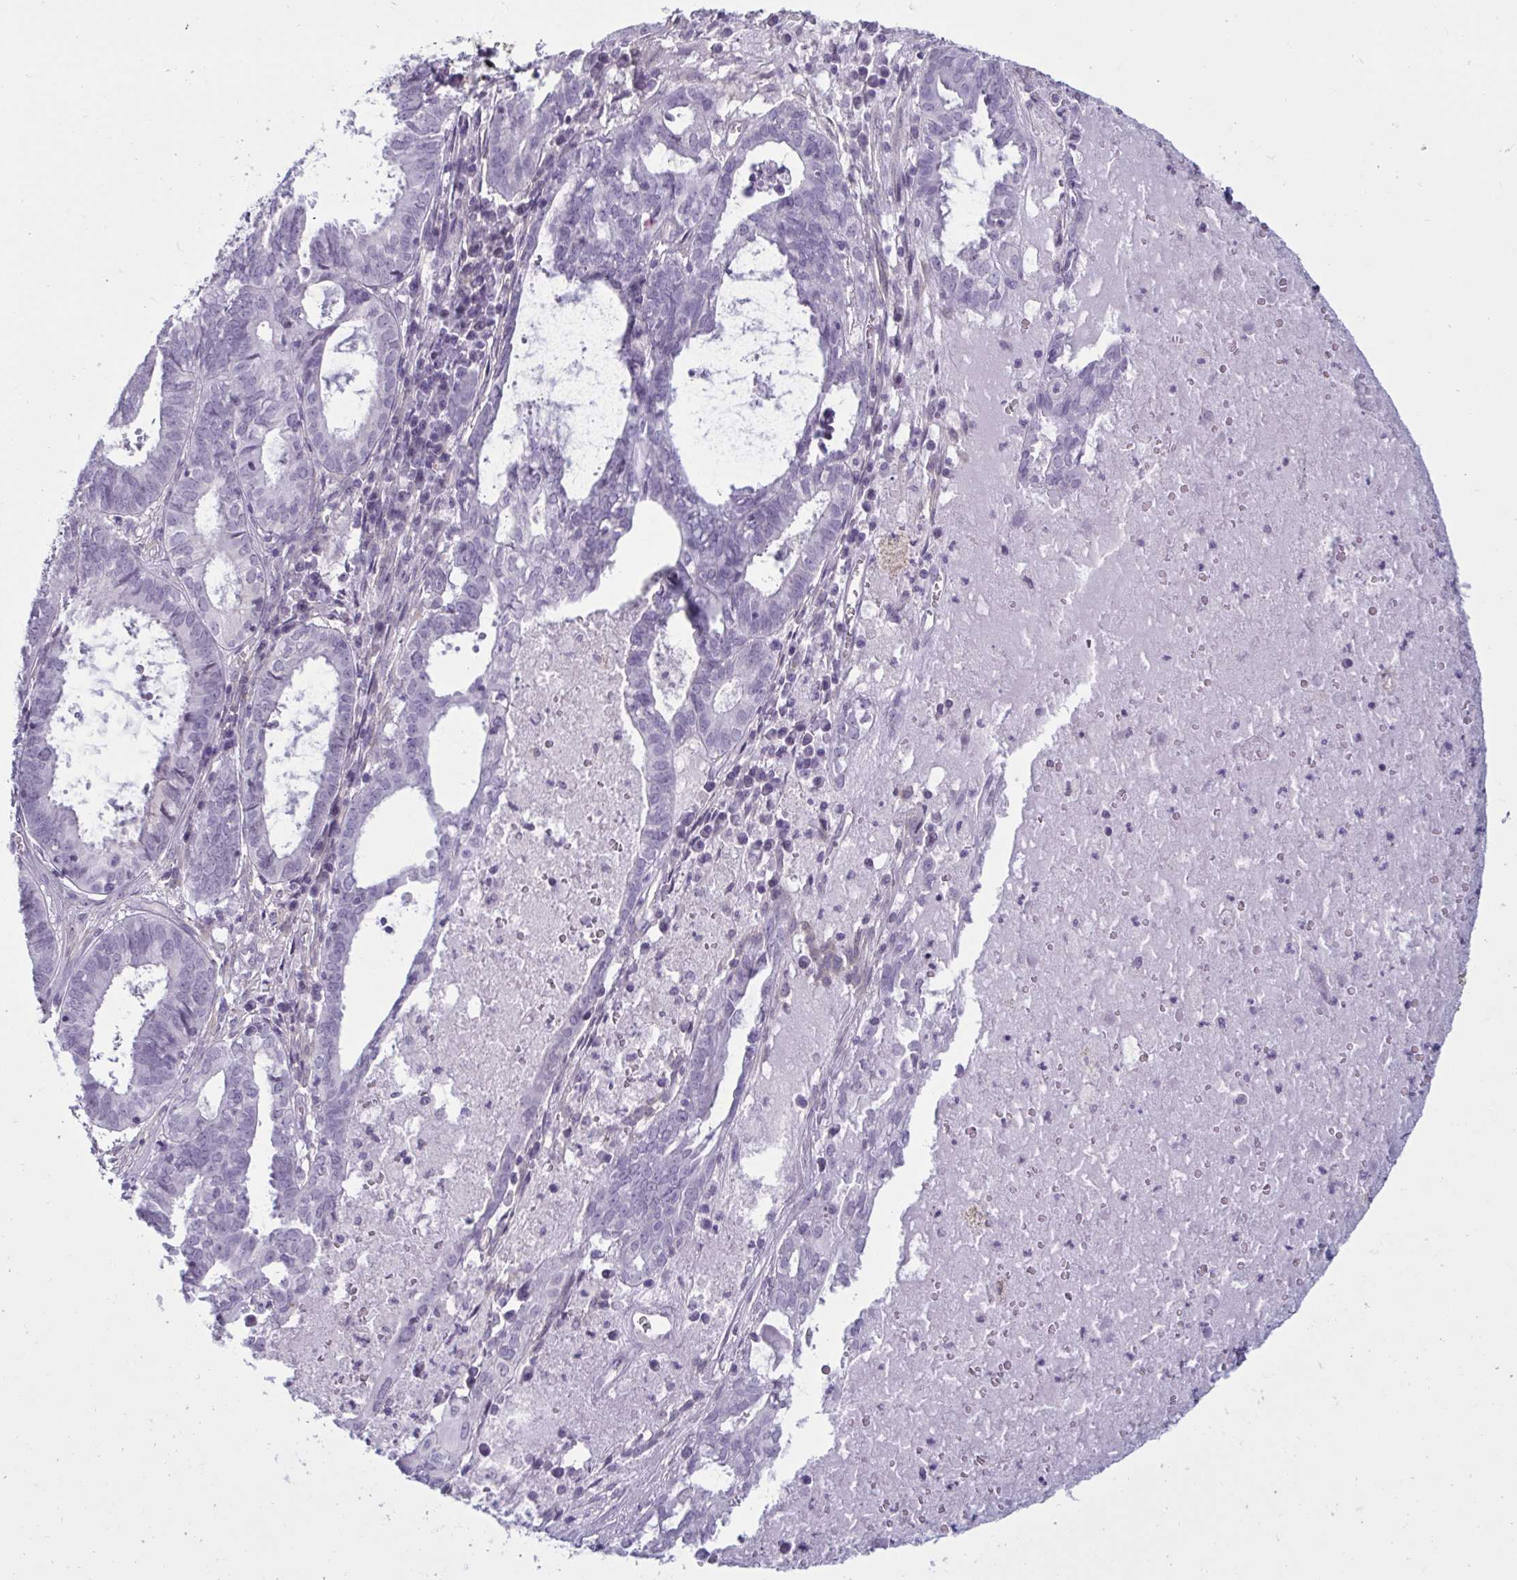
{"staining": {"intensity": "negative", "quantity": "none", "location": "none"}, "tissue": "ovarian cancer", "cell_type": "Tumor cells", "image_type": "cancer", "snomed": [{"axis": "morphology", "description": "Carcinoma, endometroid"}, {"axis": "topography", "description": "Ovary"}], "caption": "This is a photomicrograph of immunohistochemistry staining of endometroid carcinoma (ovarian), which shows no positivity in tumor cells.", "gene": "TBC1D4", "patient": {"sex": "female", "age": 64}}